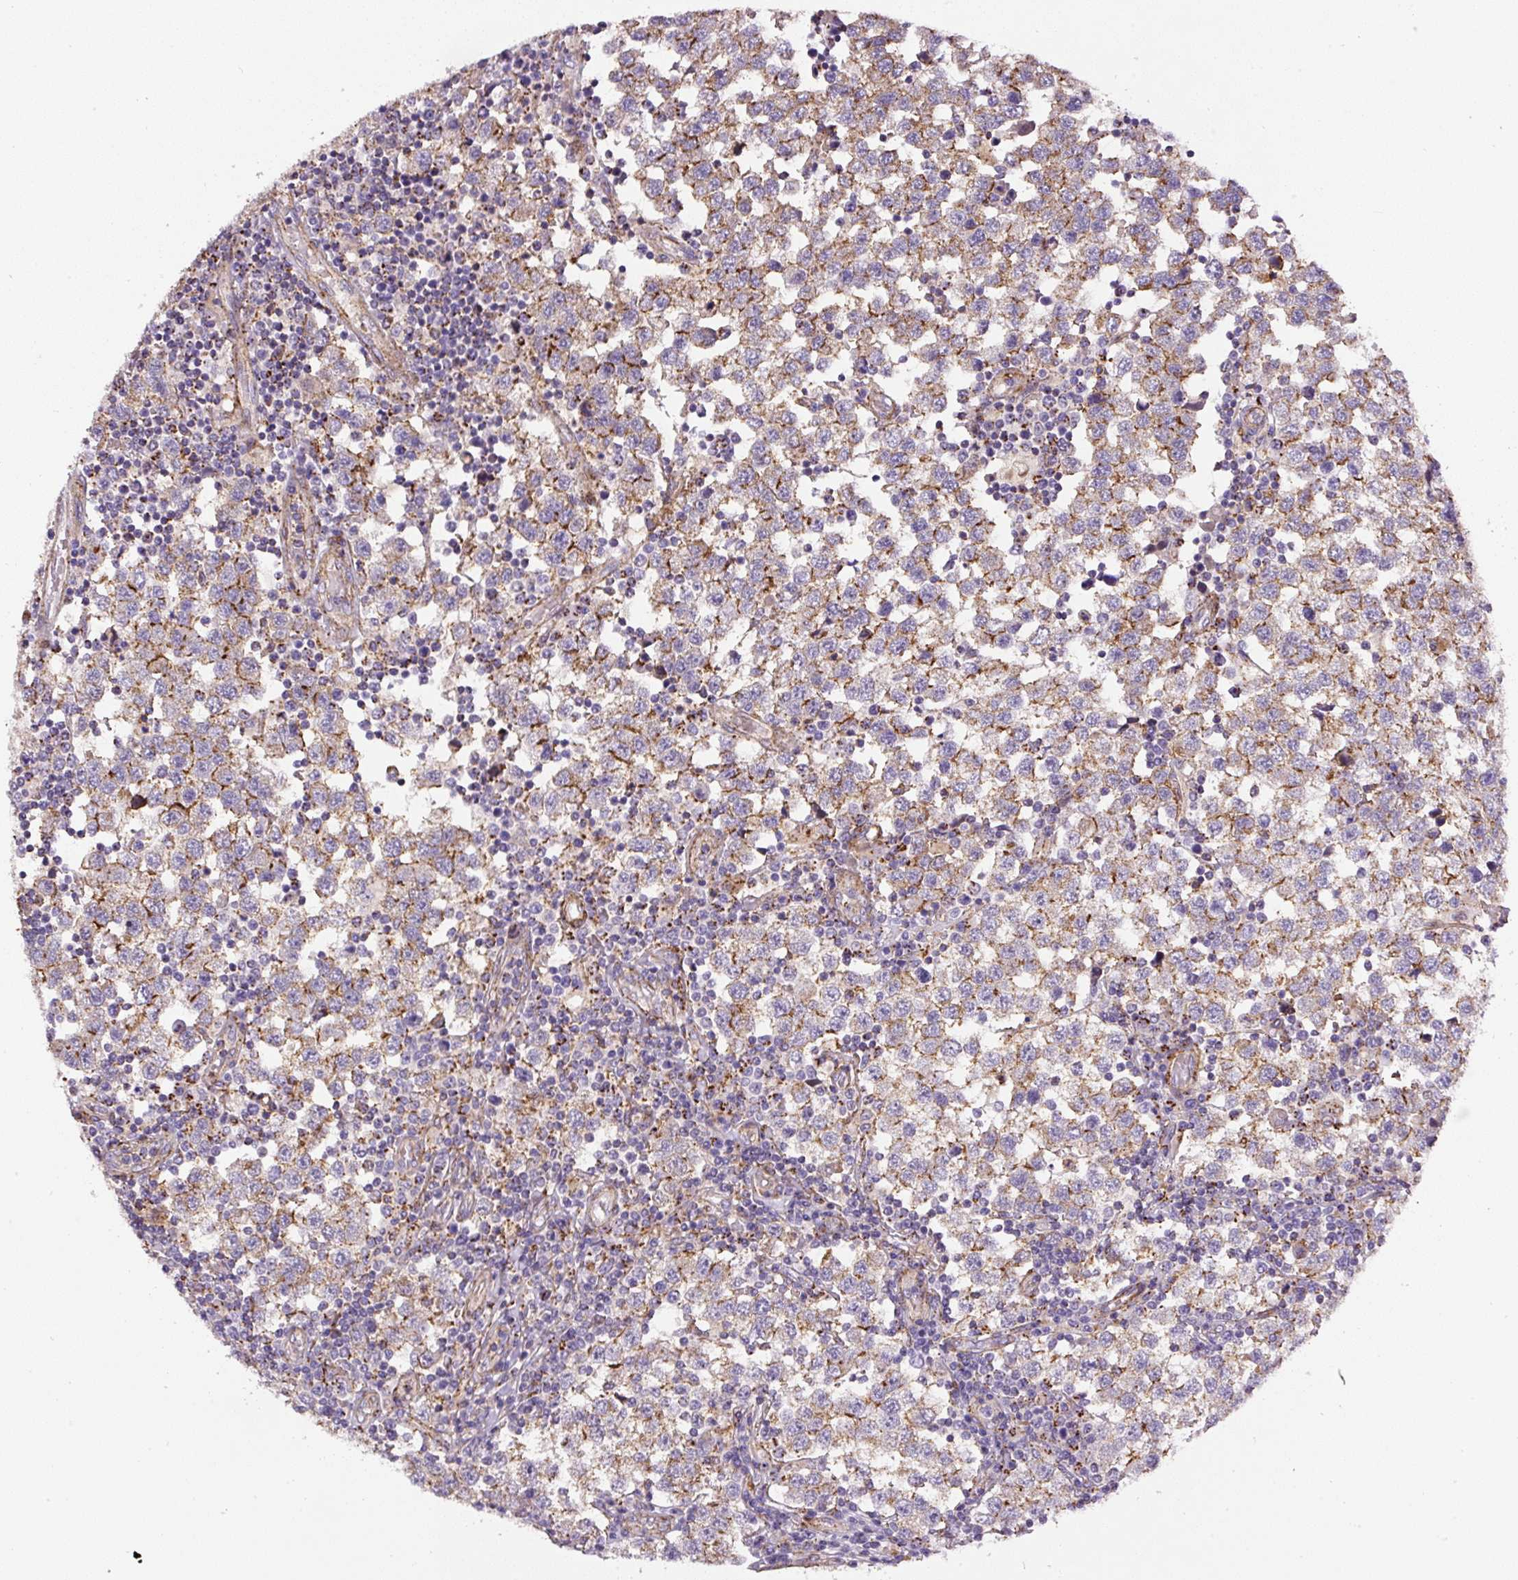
{"staining": {"intensity": "moderate", "quantity": "25%-75%", "location": "cytoplasmic/membranous"}, "tissue": "testis cancer", "cell_type": "Tumor cells", "image_type": "cancer", "snomed": [{"axis": "morphology", "description": "Seminoma, NOS"}, {"axis": "topography", "description": "Testis"}], "caption": "High-power microscopy captured an immunohistochemistry micrograph of testis cancer, revealing moderate cytoplasmic/membranous expression in about 25%-75% of tumor cells.", "gene": "RNF170", "patient": {"sex": "male", "age": 34}}